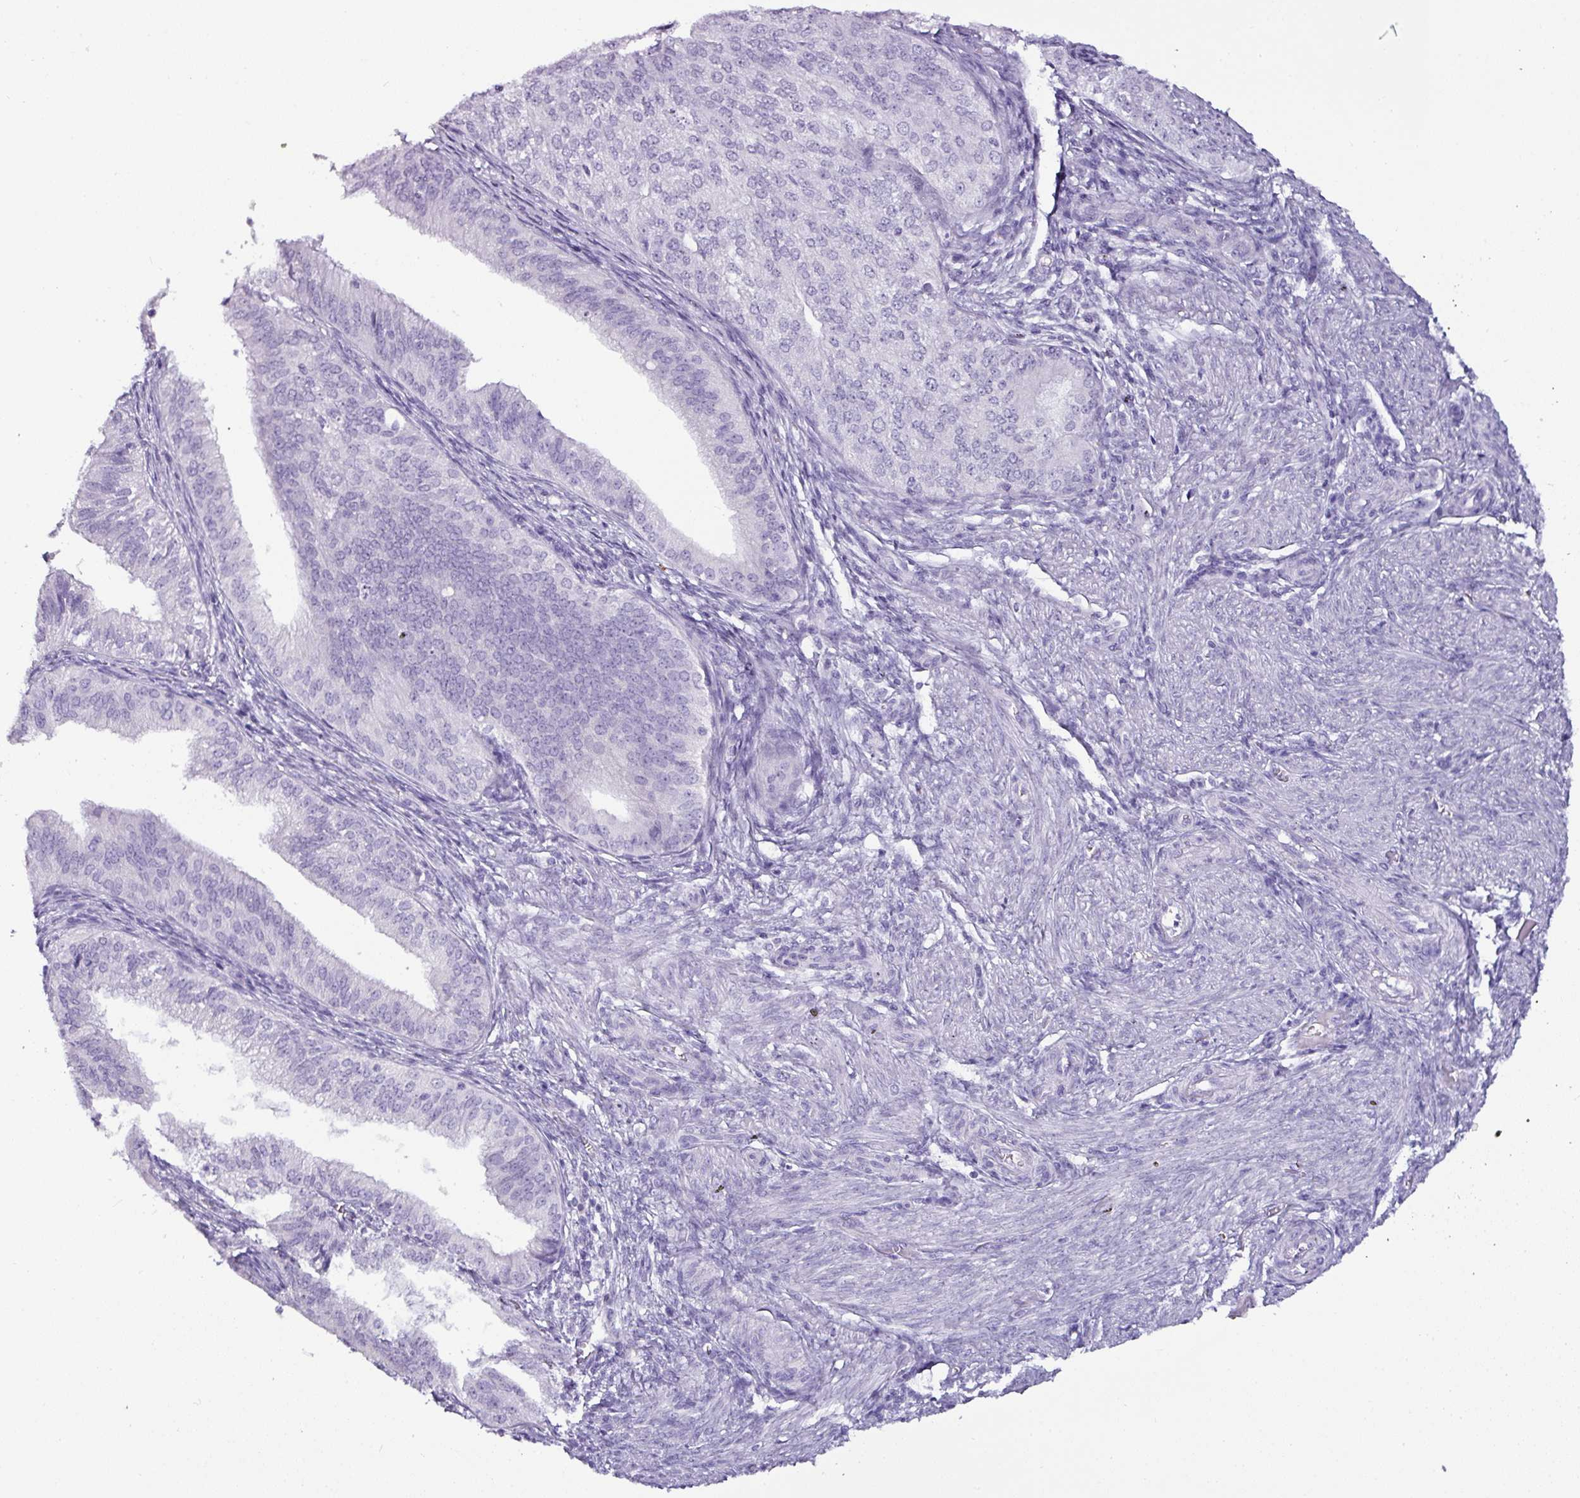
{"staining": {"intensity": "negative", "quantity": "none", "location": "none"}, "tissue": "endometrial cancer", "cell_type": "Tumor cells", "image_type": "cancer", "snomed": [{"axis": "morphology", "description": "Adenocarcinoma, NOS"}, {"axis": "topography", "description": "Endometrium"}], "caption": "The immunohistochemistry image has no significant staining in tumor cells of endometrial cancer tissue.", "gene": "NAPSA", "patient": {"sex": "female", "age": 50}}